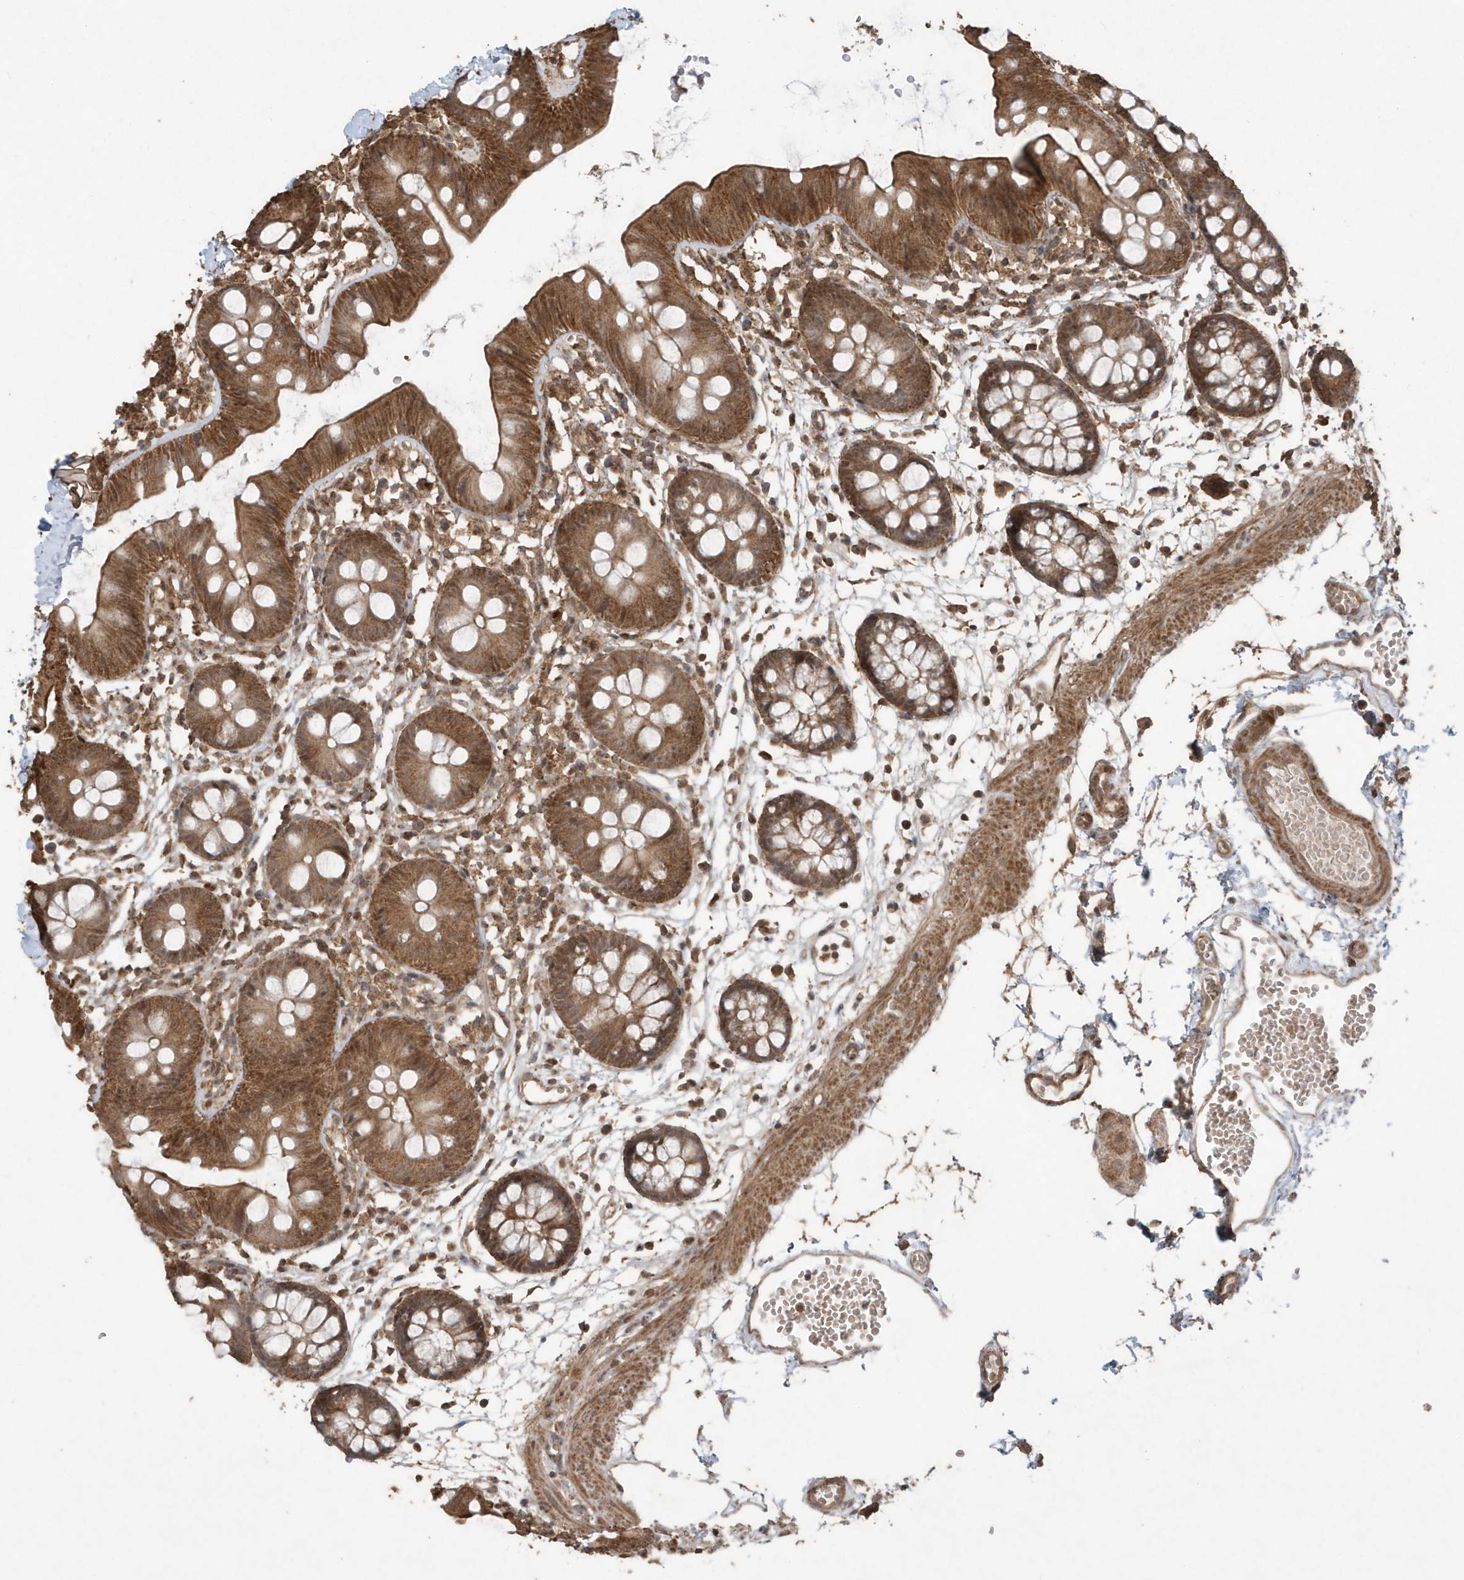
{"staining": {"intensity": "moderate", "quantity": ">75%", "location": "cytoplasmic/membranous,nuclear"}, "tissue": "colon", "cell_type": "Endothelial cells", "image_type": "normal", "snomed": [{"axis": "morphology", "description": "Normal tissue, NOS"}, {"axis": "topography", "description": "Colon"}], "caption": "Brown immunohistochemical staining in unremarkable colon shows moderate cytoplasmic/membranous,nuclear staining in about >75% of endothelial cells.", "gene": "PAXBP1", "patient": {"sex": "male", "age": 56}}